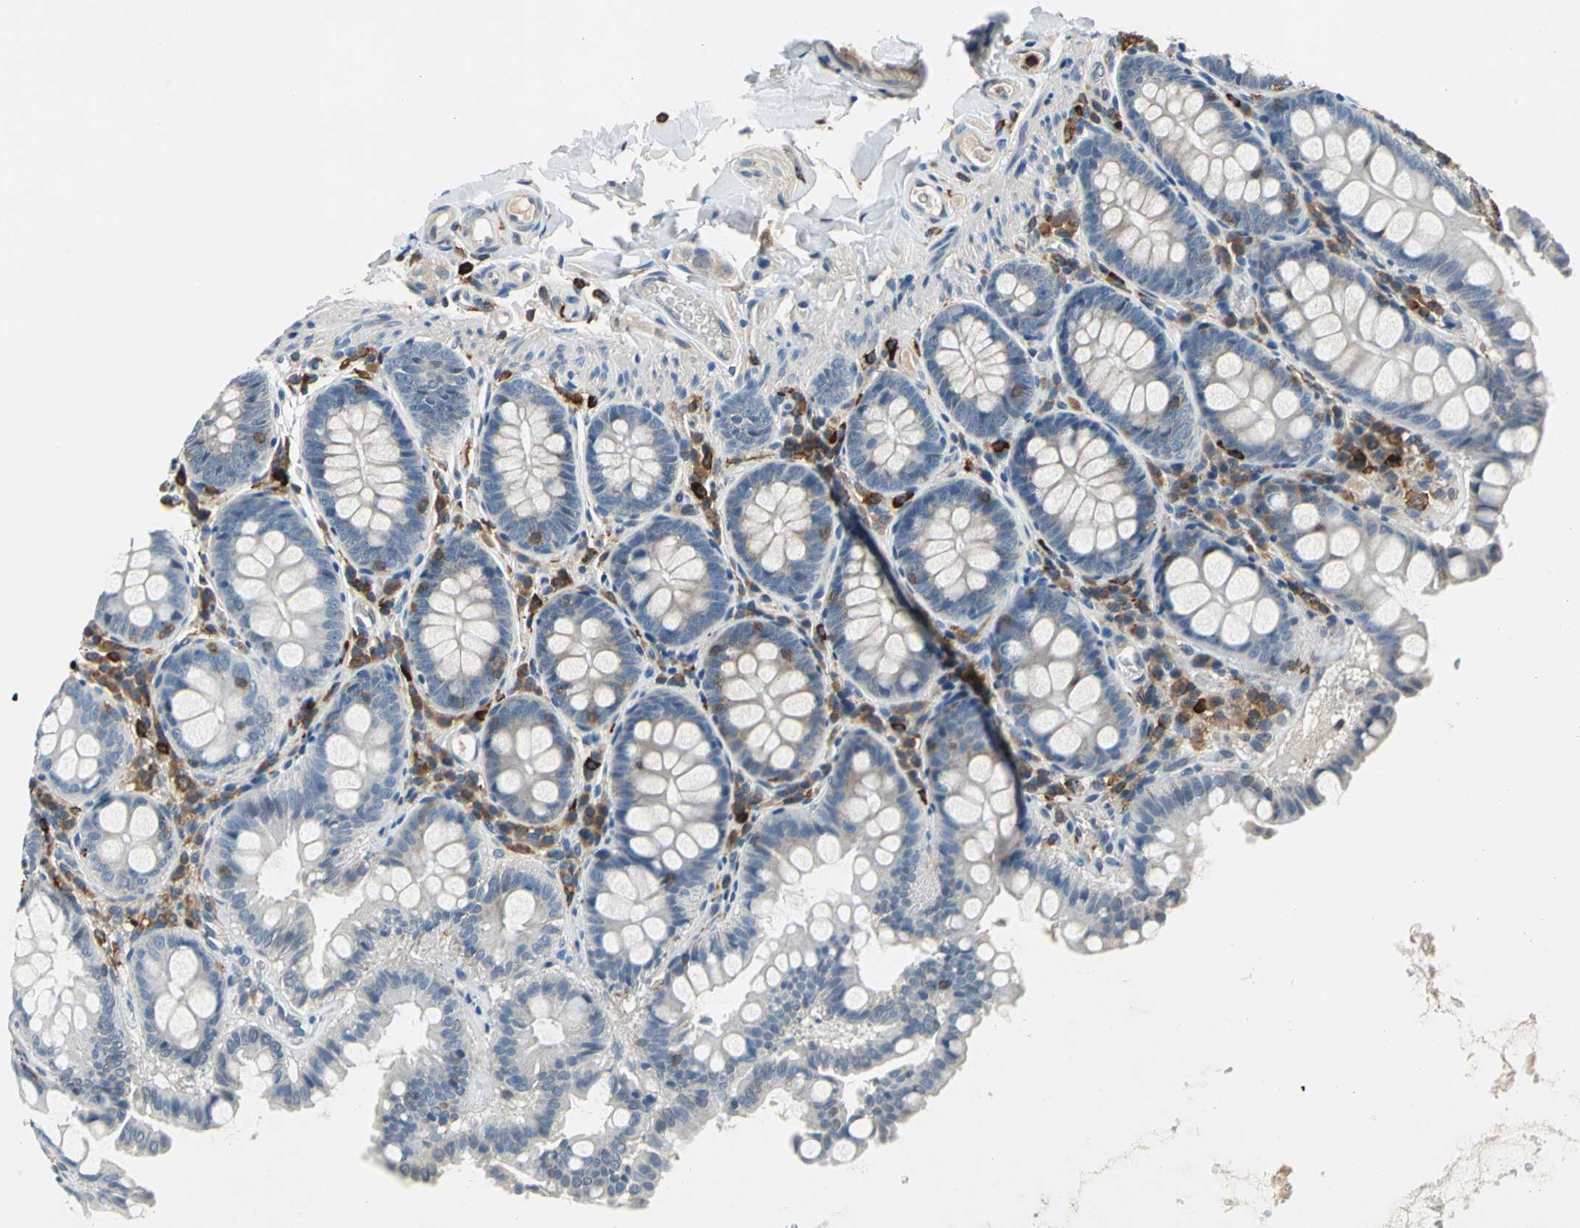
{"staining": {"intensity": "negative", "quantity": "none", "location": "none"}, "tissue": "colon", "cell_type": "Endothelial cells", "image_type": "normal", "snomed": [{"axis": "morphology", "description": "Normal tissue, NOS"}, {"axis": "topography", "description": "Colon"}], "caption": "Image shows no significant protein expression in endothelial cells of benign colon. Brightfield microscopy of IHC stained with DAB (3,3'-diaminobenzidine) (brown) and hematoxylin (blue), captured at high magnification.", "gene": "SLC19A2", "patient": {"sex": "female", "age": 61}}